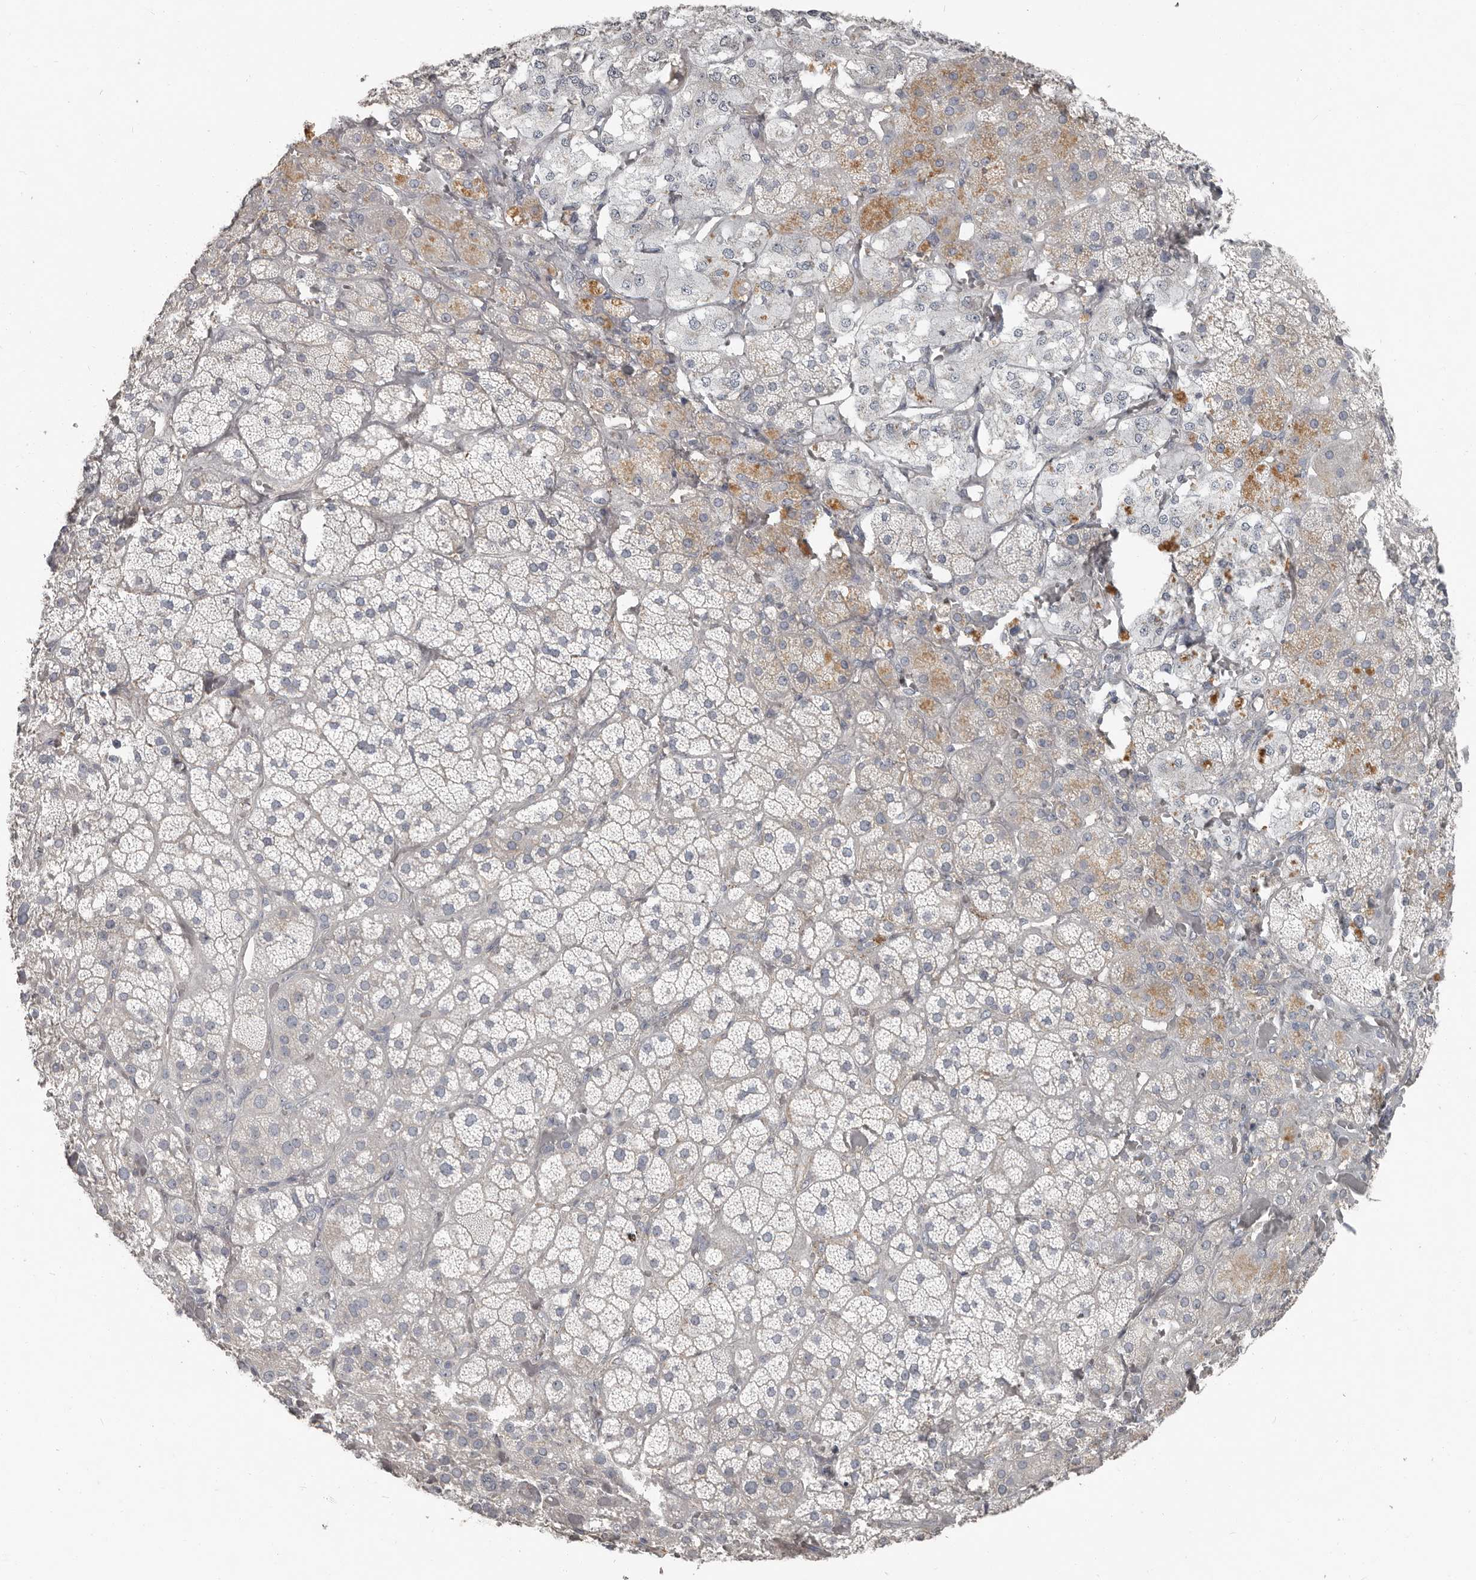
{"staining": {"intensity": "negative", "quantity": "none", "location": "none"}, "tissue": "adrenal gland", "cell_type": "Glandular cells", "image_type": "normal", "snomed": [{"axis": "morphology", "description": "Normal tissue, NOS"}, {"axis": "topography", "description": "Adrenal gland"}], "caption": "Immunohistochemical staining of normal human adrenal gland exhibits no significant staining in glandular cells. (Stains: DAB immunohistochemistry with hematoxylin counter stain, Microscopy: brightfield microscopy at high magnification).", "gene": "CA6", "patient": {"sex": "male", "age": 57}}